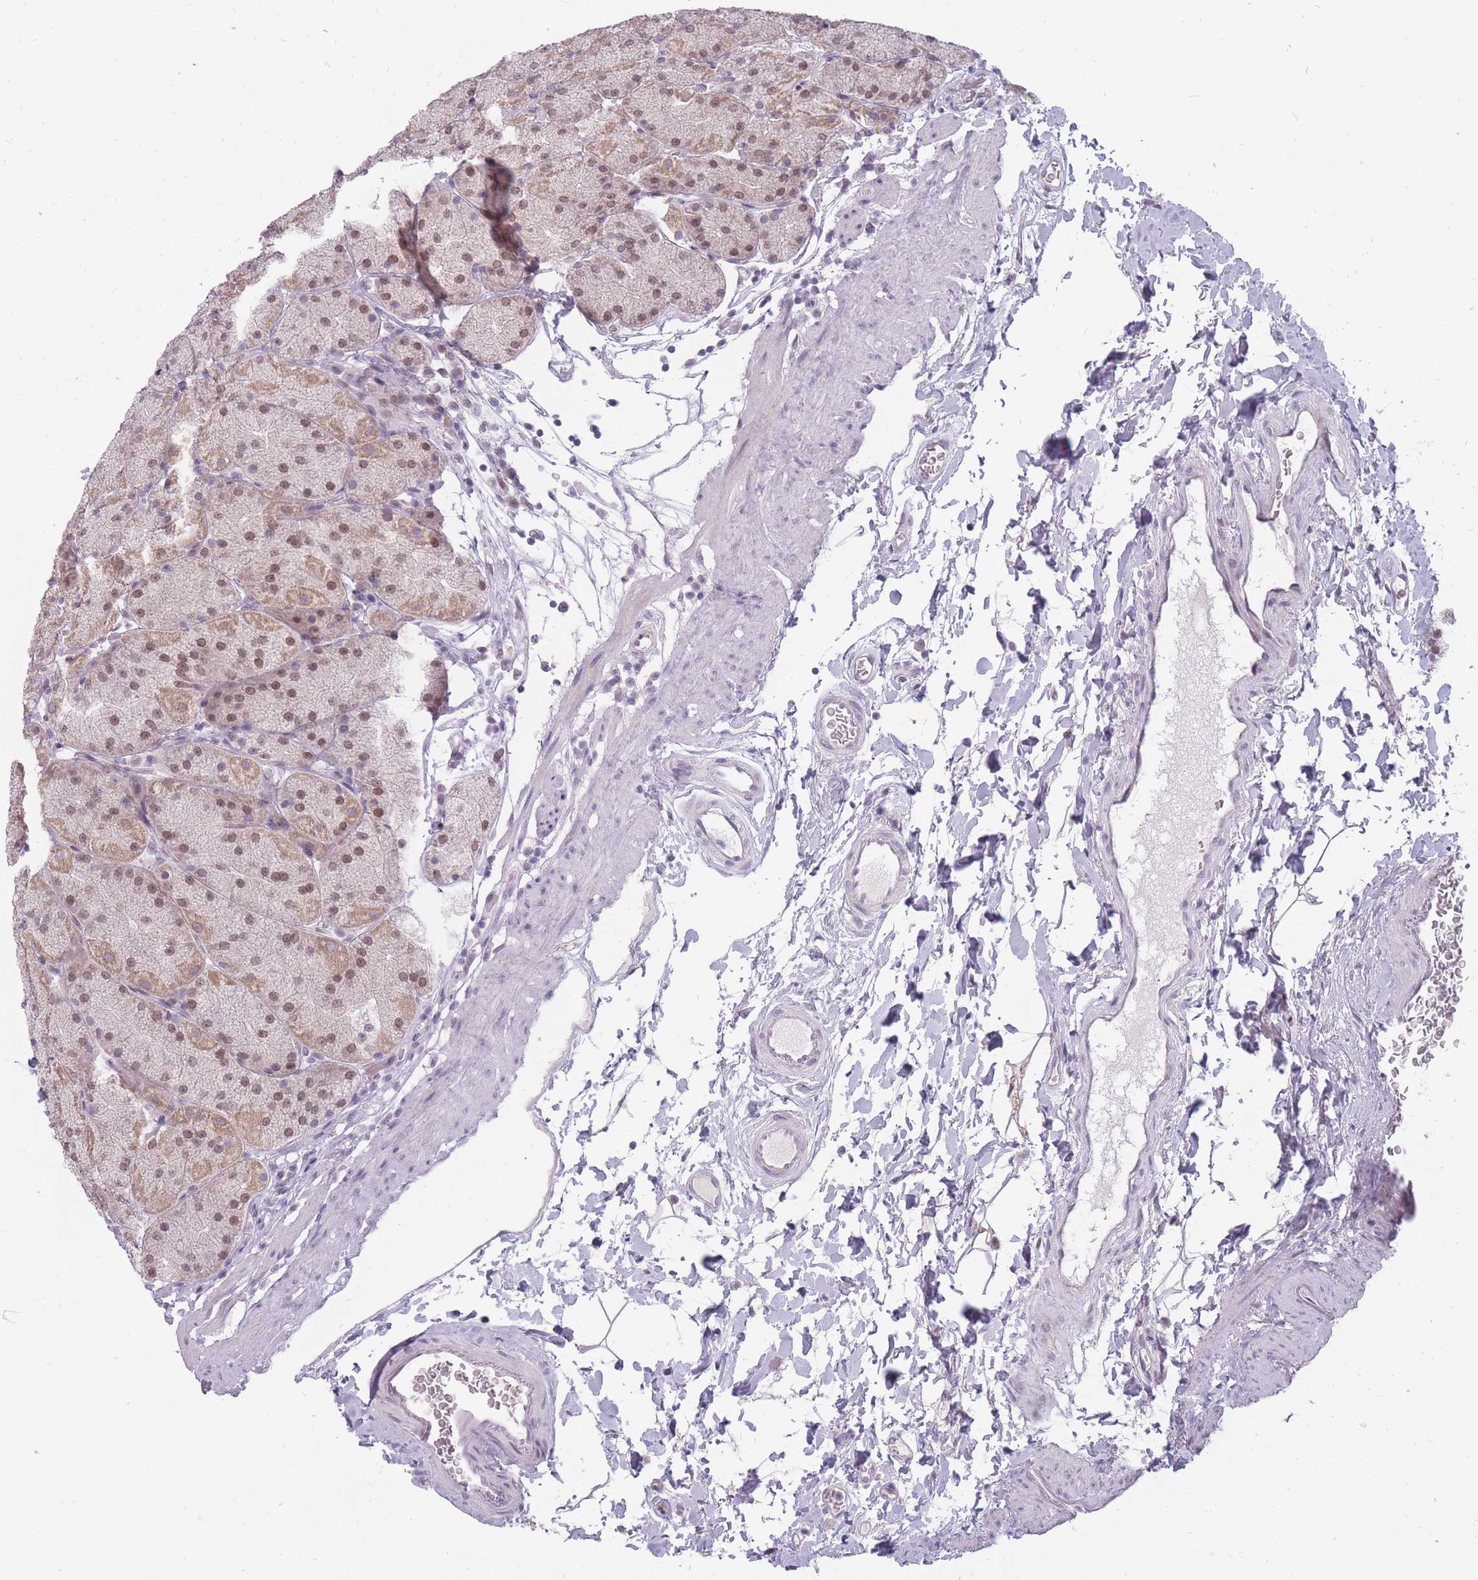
{"staining": {"intensity": "moderate", "quantity": "25%-75%", "location": "cytoplasmic/membranous,nuclear"}, "tissue": "stomach", "cell_type": "Glandular cells", "image_type": "normal", "snomed": [{"axis": "morphology", "description": "Normal tissue, NOS"}, {"axis": "topography", "description": "Stomach, upper"}, {"axis": "topography", "description": "Stomach, lower"}], "caption": "Protein expression analysis of unremarkable human stomach reveals moderate cytoplasmic/membranous,nuclear staining in about 25%-75% of glandular cells. (Stains: DAB (3,3'-diaminobenzidine) in brown, nuclei in blue, Microscopy: brightfield microscopy at high magnification).", "gene": "POM121C", "patient": {"sex": "male", "age": 67}}